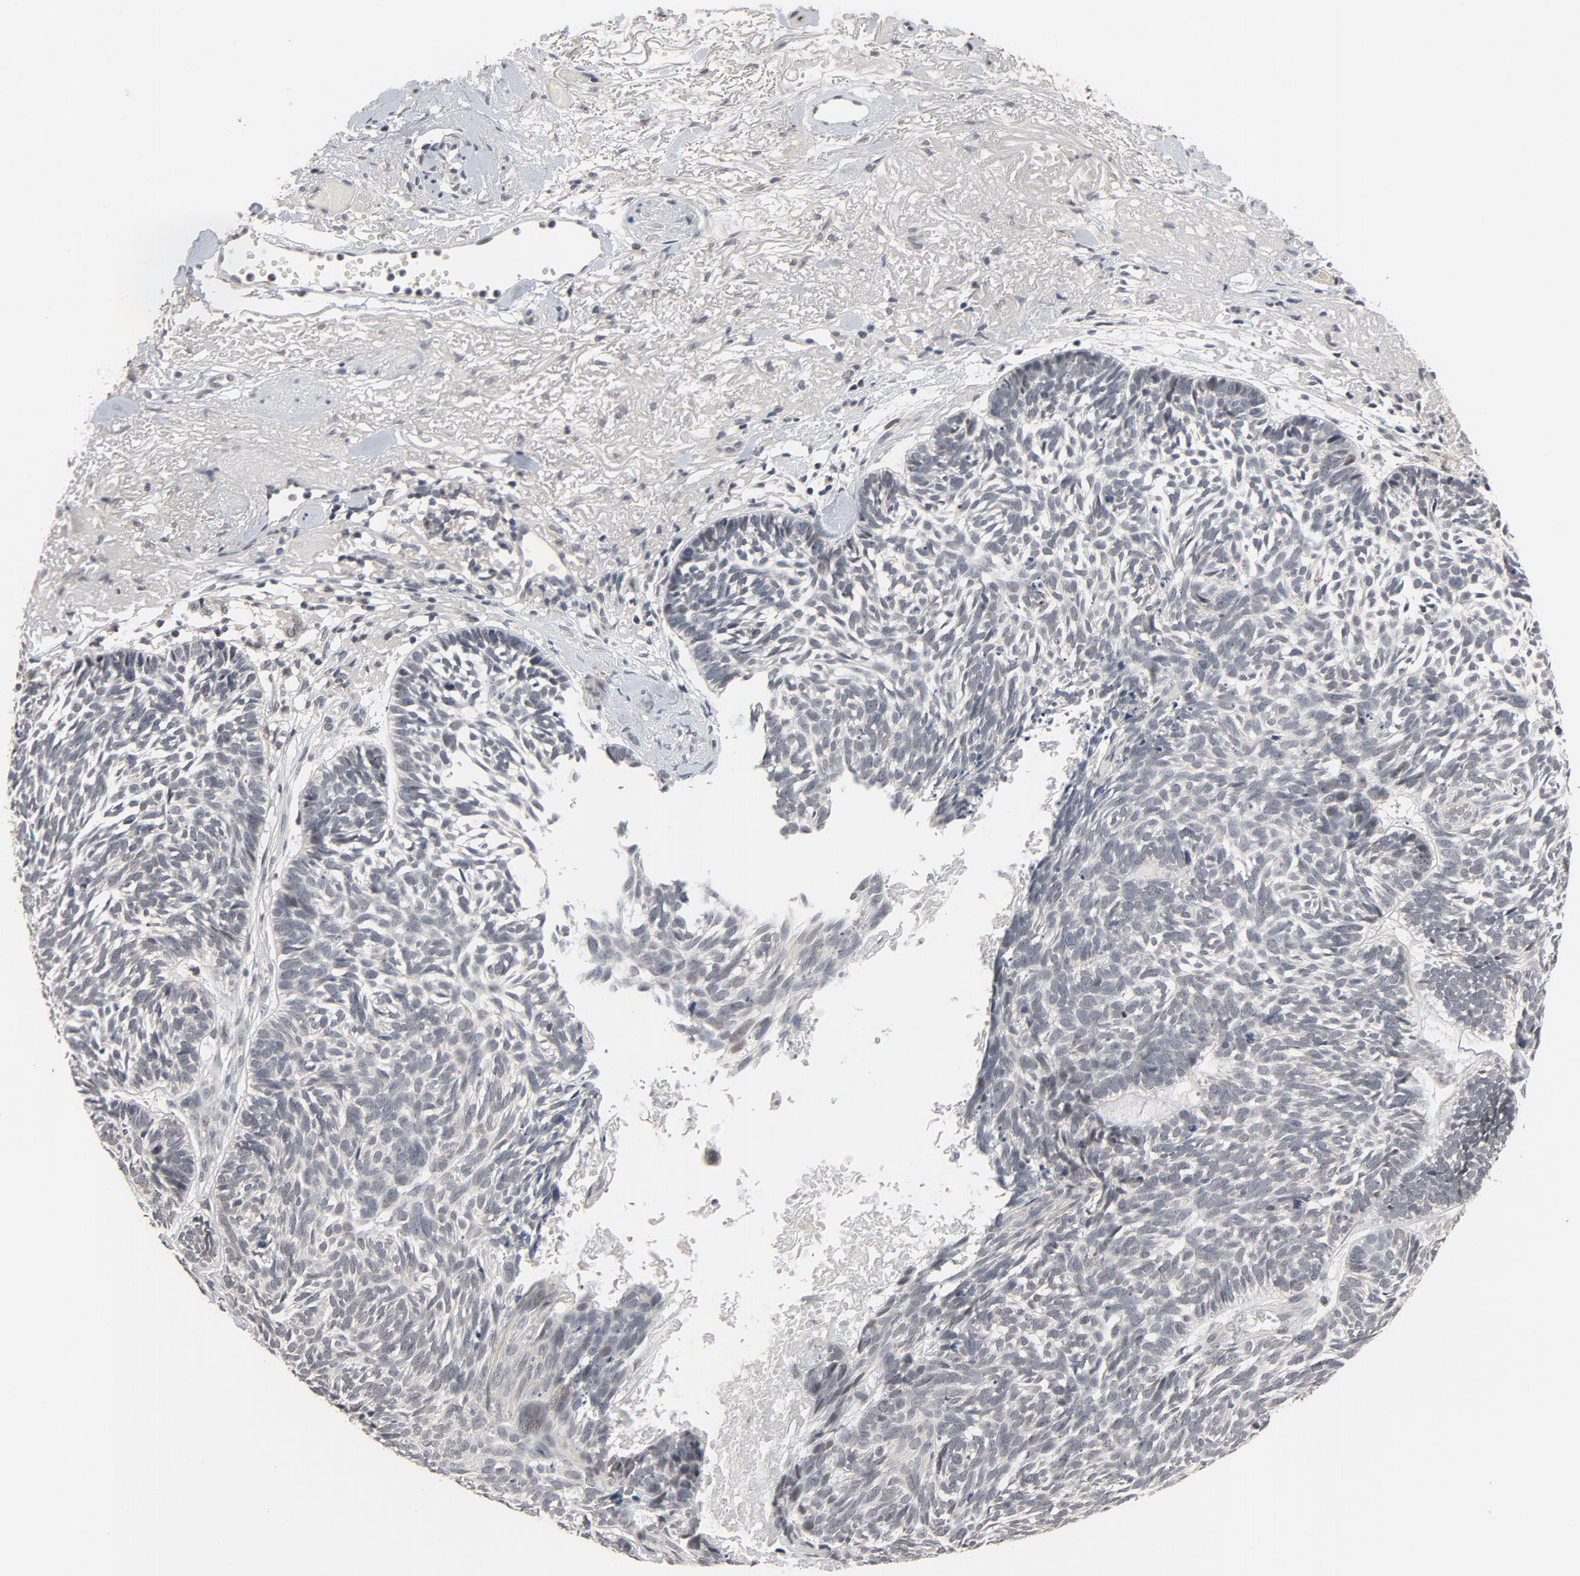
{"staining": {"intensity": "negative", "quantity": "none", "location": "none"}, "tissue": "skin cancer", "cell_type": "Tumor cells", "image_type": "cancer", "snomed": [{"axis": "morphology", "description": "Basal cell carcinoma"}, {"axis": "topography", "description": "Skin"}], "caption": "A micrograph of skin basal cell carcinoma stained for a protein reveals no brown staining in tumor cells.", "gene": "MT3", "patient": {"sex": "female", "age": 87}}